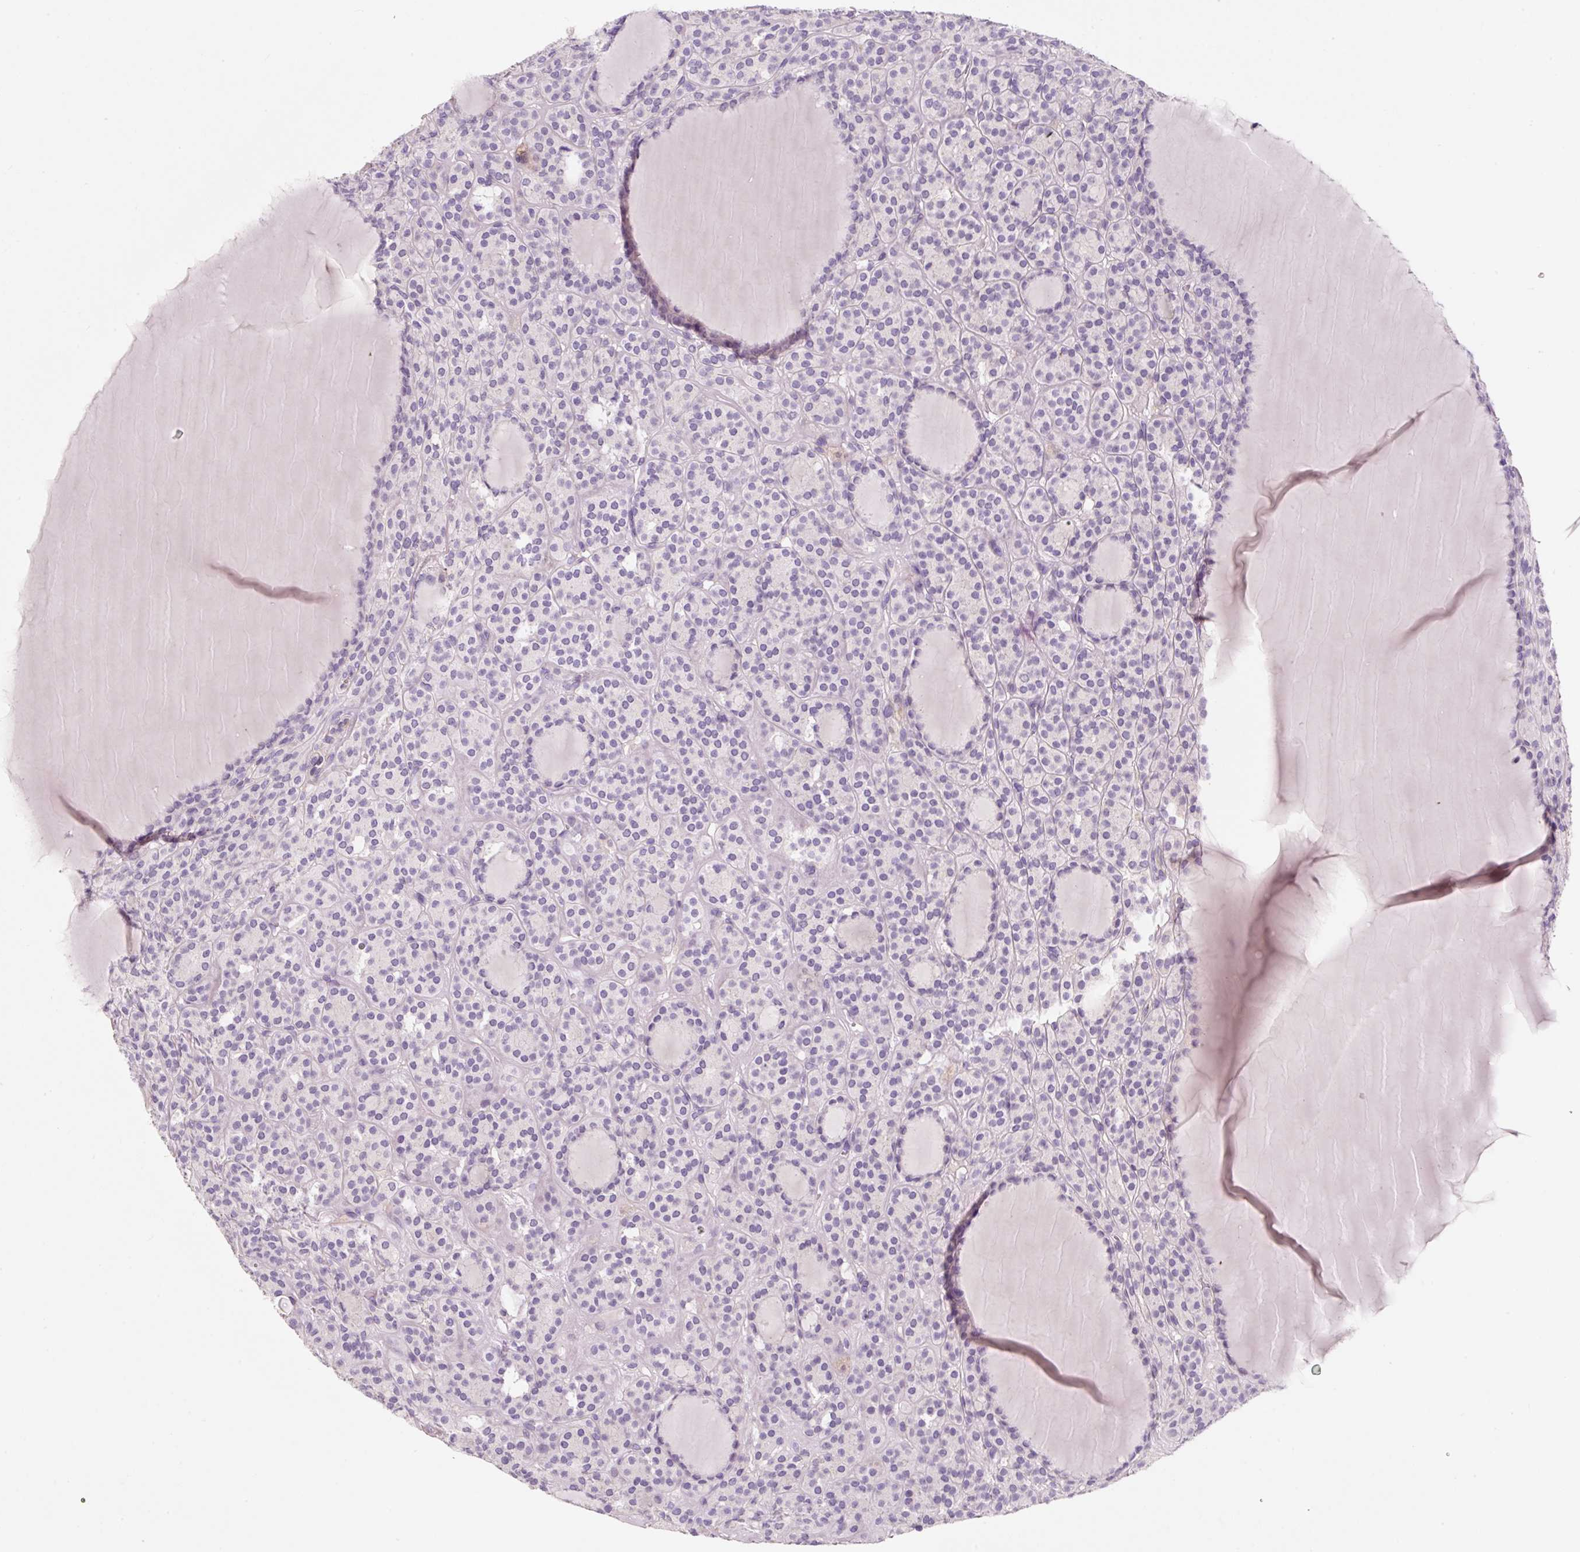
{"staining": {"intensity": "negative", "quantity": "none", "location": "none"}, "tissue": "thyroid cancer", "cell_type": "Tumor cells", "image_type": "cancer", "snomed": [{"axis": "morphology", "description": "Follicular adenoma carcinoma, NOS"}, {"axis": "topography", "description": "Thyroid gland"}], "caption": "A photomicrograph of thyroid cancer stained for a protein exhibits no brown staining in tumor cells. (DAB IHC, high magnification).", "gene": "SYP", "patient": {"sex": "female", "age": 63}}